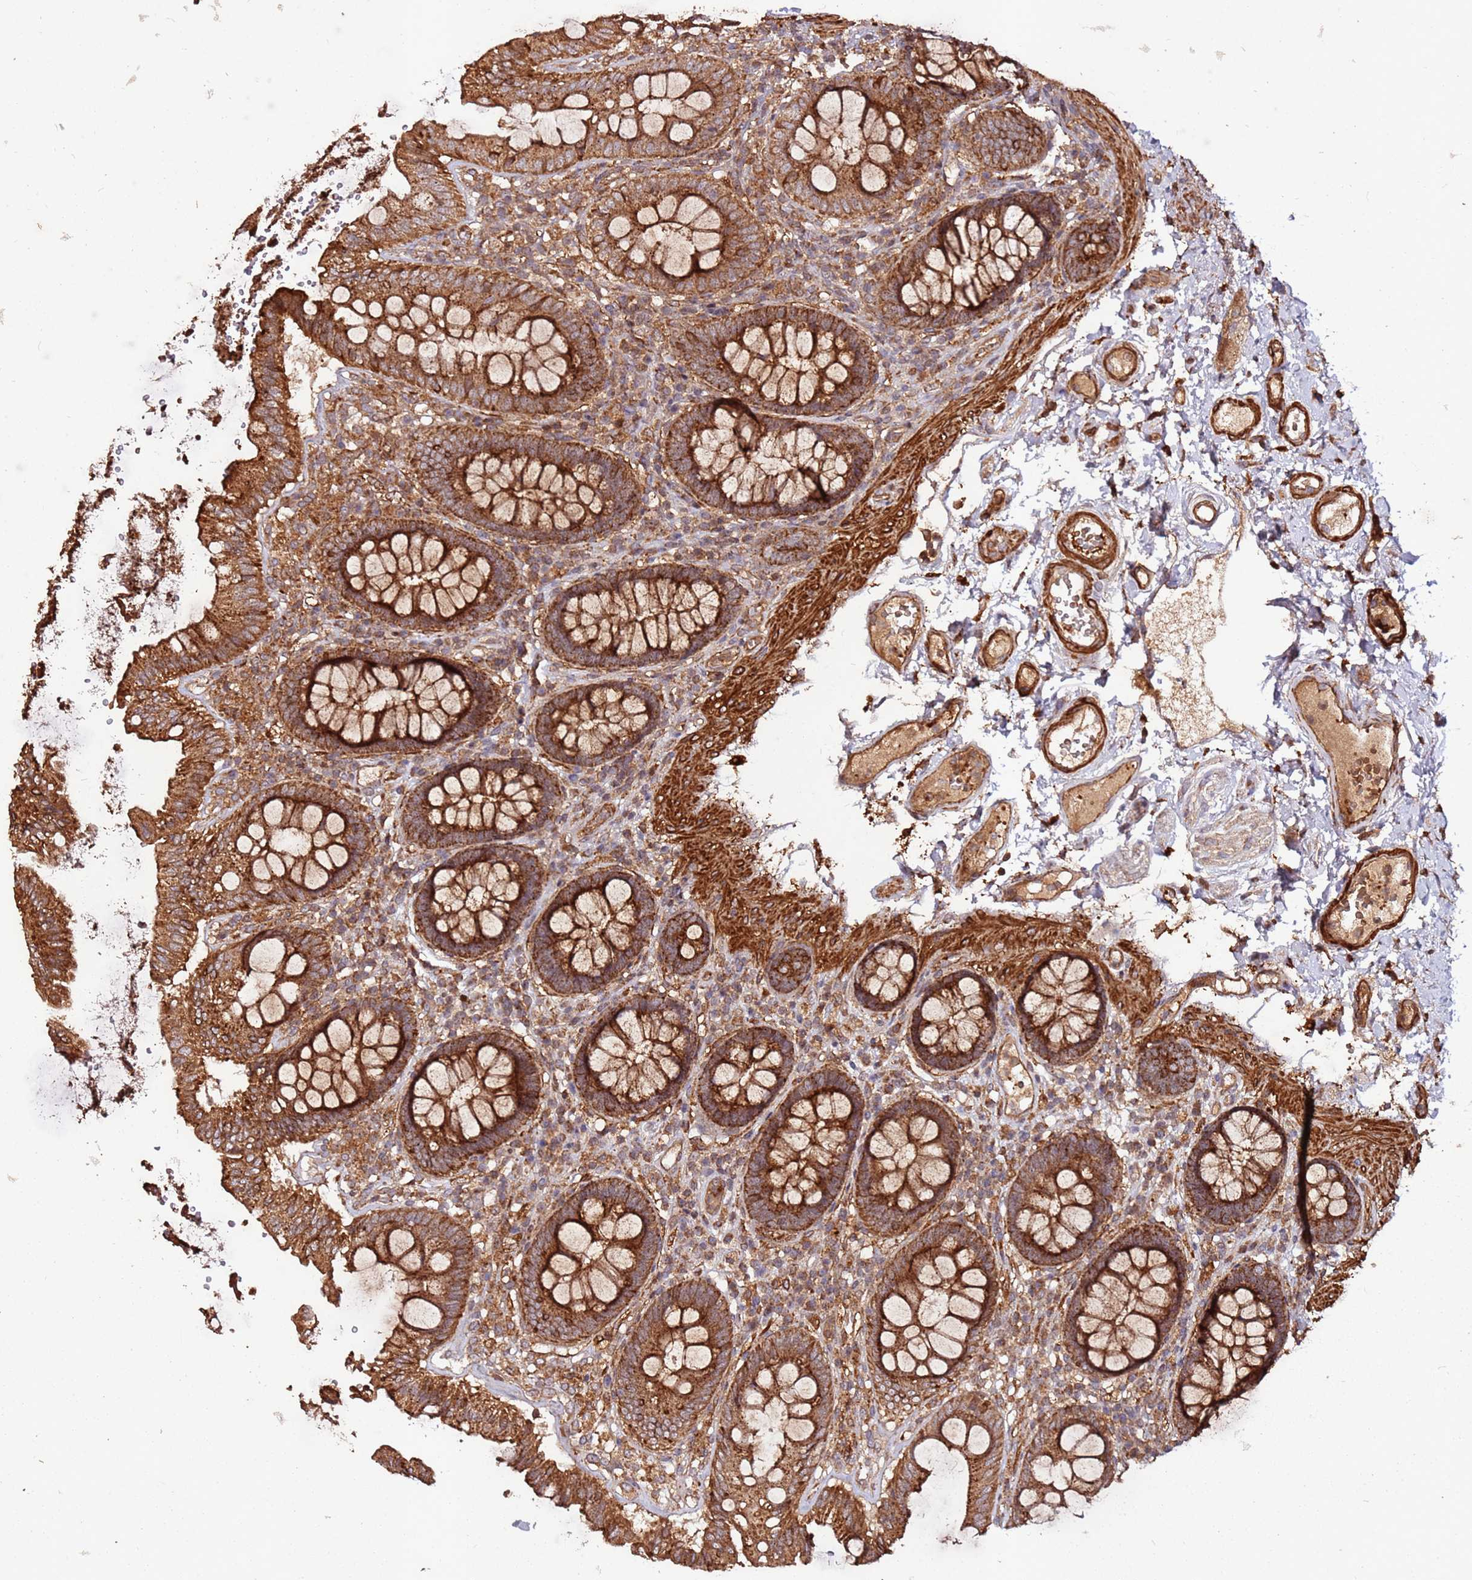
{"staining": {"intensity": "strong", "quantity": ">75%", "location": "cytoplasmic/membranous"}, "tissue": "colon", "cell_type": "Endothelial cells", "image_type": "normal", "snomed": [{"axis": "morphology", "description": "Normal tissue, NOS"}, {"axis": "topography", "description": "Colon"}], "caption": "Immunohistochemistry micrograph of benign human colon stained for a protein (brown), which shows high levels of strong cytoplasmic/membranous staining in approximately >75% of endothelial cells.", "gene": "FAM186A", "patient": {"sex": "male", "age": 84}}